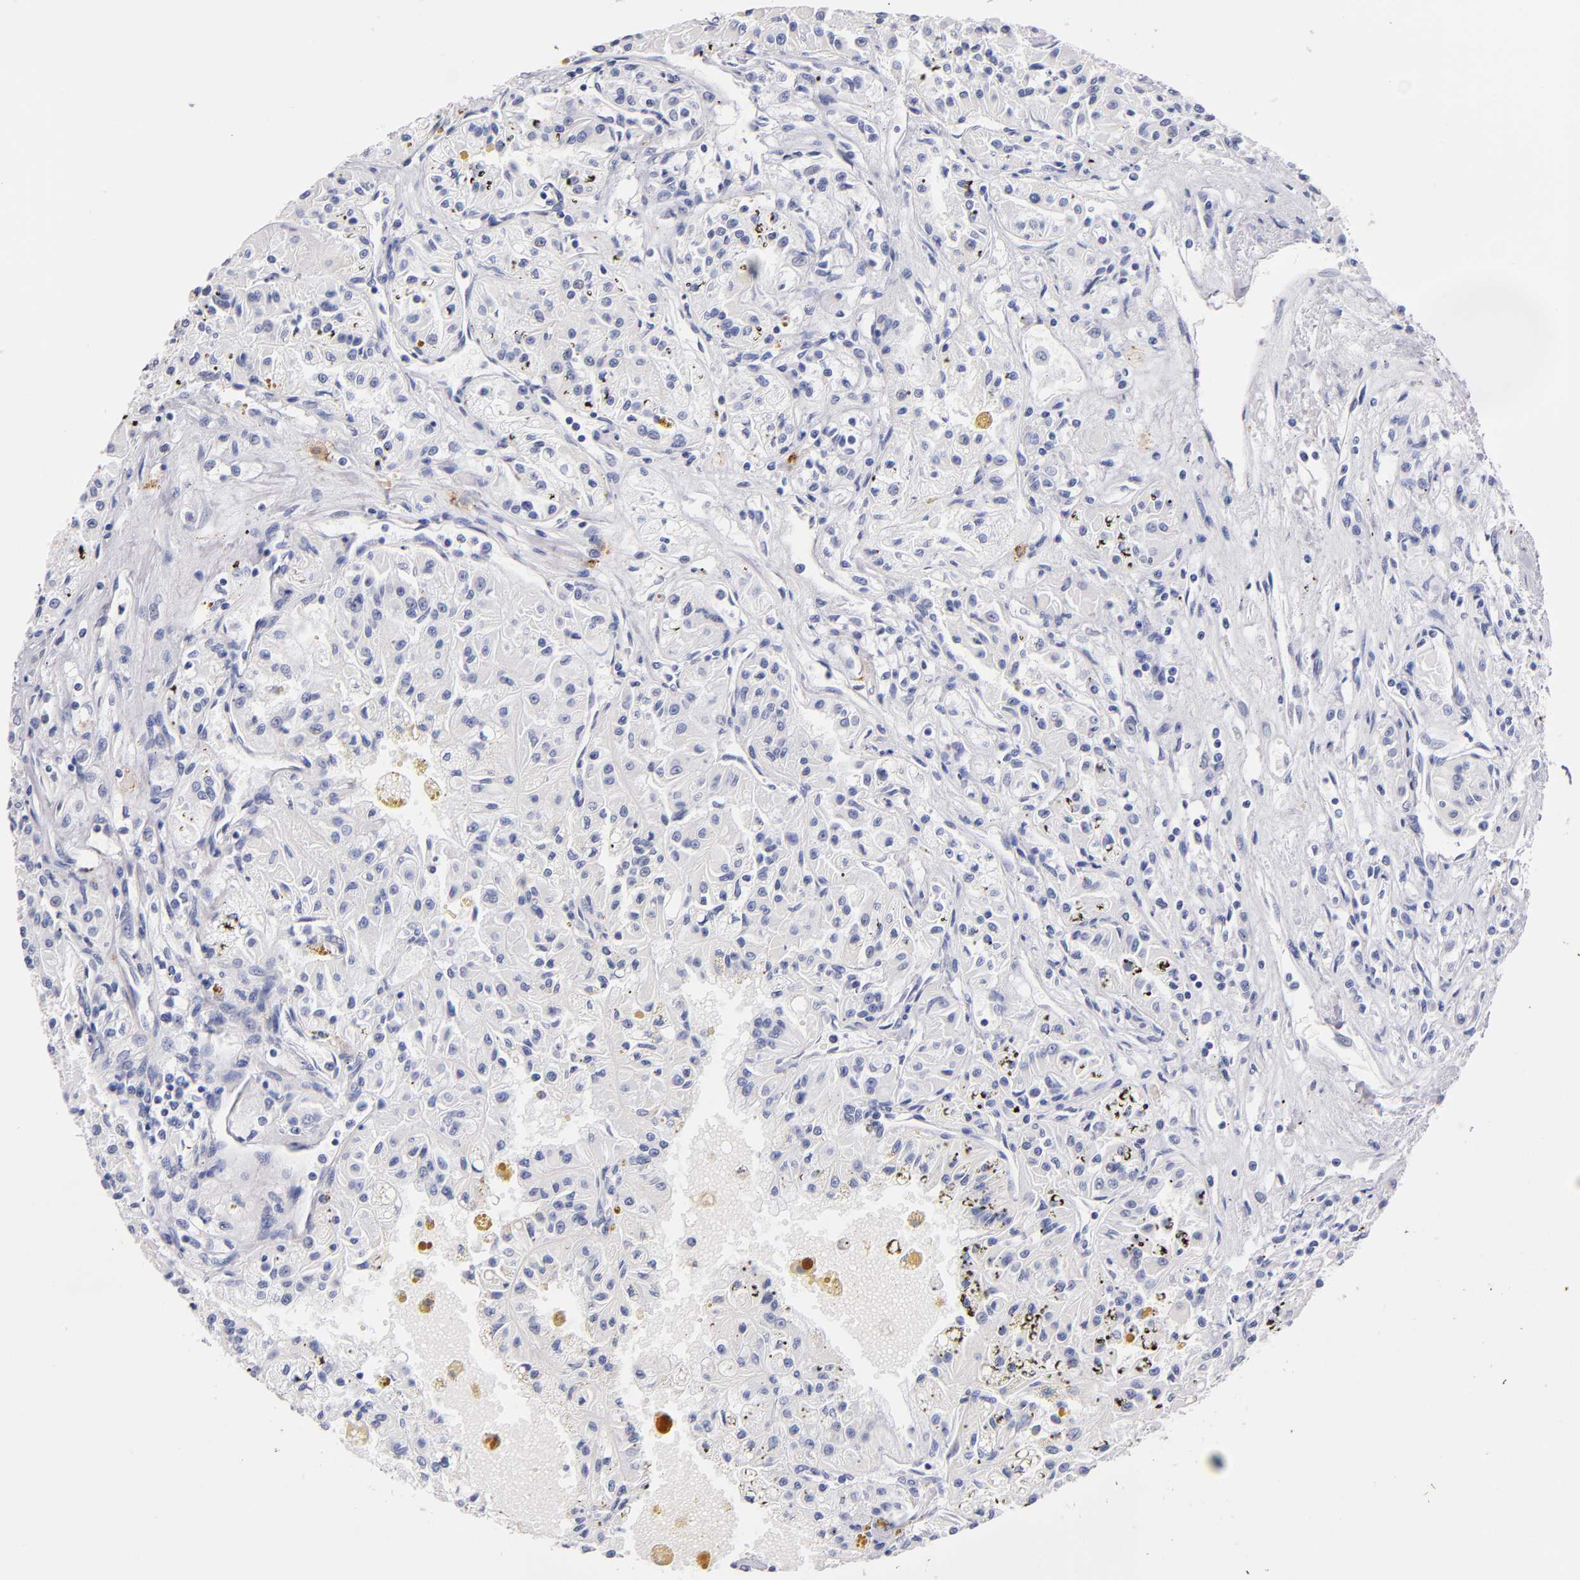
{"staining": {"intensity": "negative", "quantity": "none", "location": "none"}, "tissue": "renal cancer", "cell_type": "Tumor cells", "image_type": "cancer", "snomed": [{"axis": "morphology", "description": "Adenocarcinoma, NOS"}, {"axis": "topography", "description": "Kidney"}], "caption": "A high-resolution image shows IHC staining of adenocarcinoma (renal), which demonstrates no significant positivity in tumor cells.", "gene": "KIT", "patient": {"sex": "male", "age": 78}}